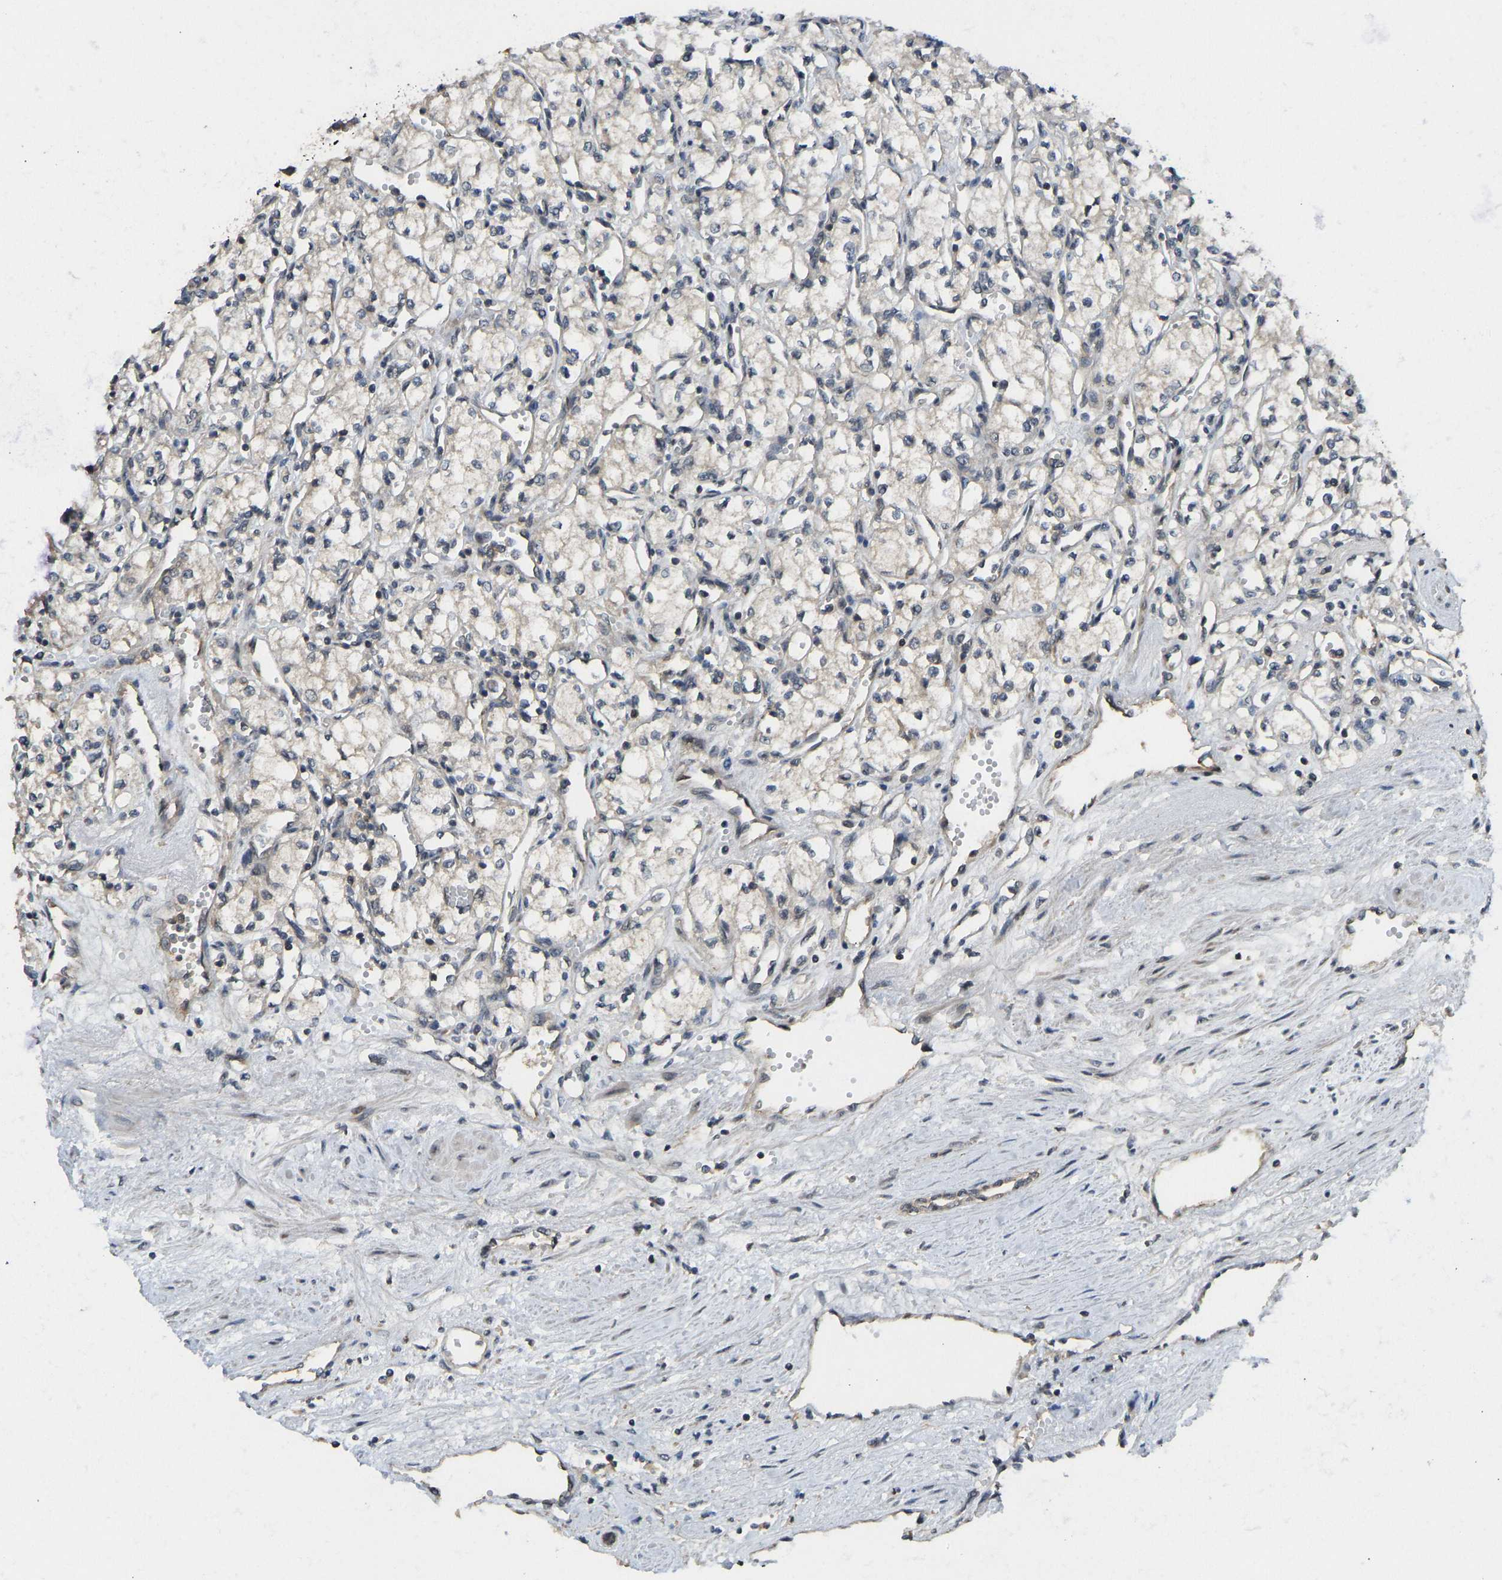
{"staining": {"intensity": "negative", "quantity": "none", "location": "none"}, "tissue": "renal cancer", "cell_type": "Tumor cells", "image_type": "cancer", "snomed": [{"axis": "morphology", "description": "Adenocarcinoma, NOS"}, {"axis": "topography", "description": "Kidney"}], "caption": "IHC histopathology image of neoplastic tissue: human renal cancer (adenocarcinoma) stained with DAB (3,3'-diaminobenzidine) exhibits no significant protein staining in tumor cells. (DAB (3,3'-diaminobenzidine) immunohistochemistry, high magnification).", "gene": "NDRG3", "patient": {"sex": "male", "age": 59}}